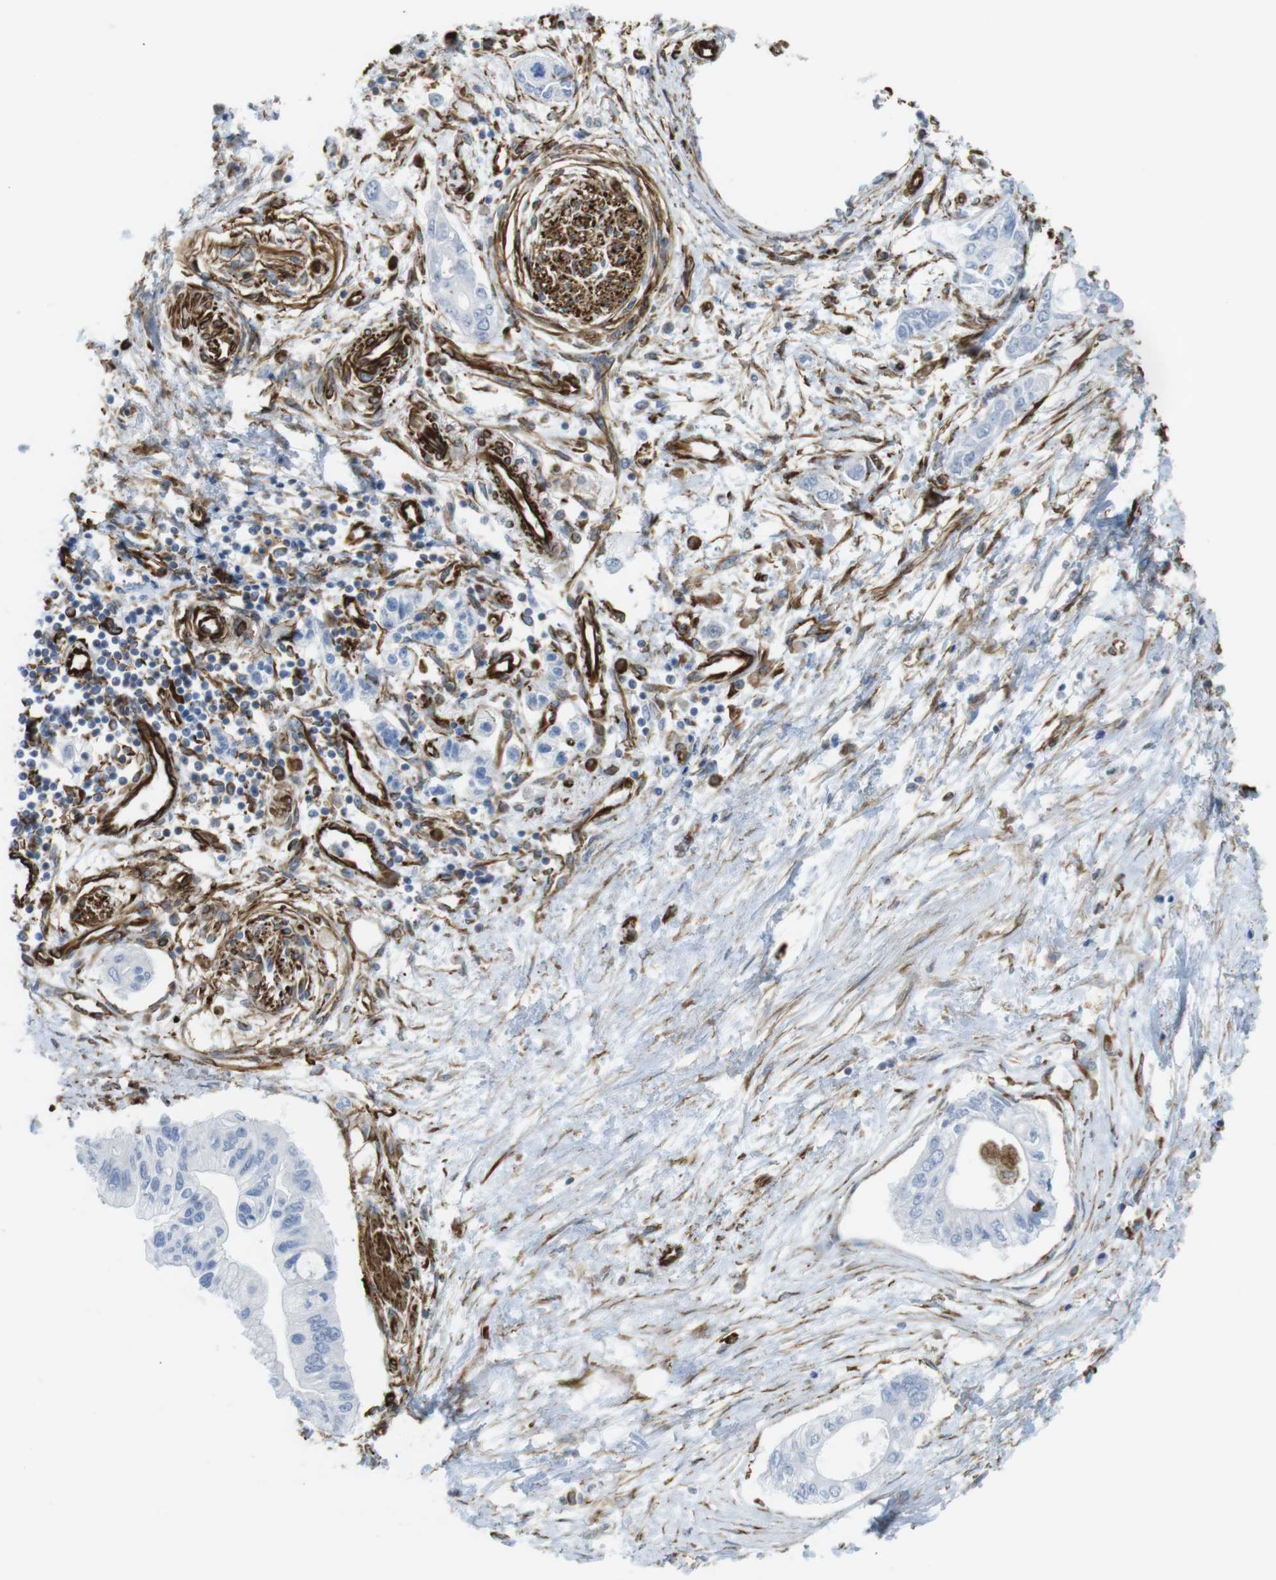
{"staining": {"intensity": "negative", "quantity": "none", "location": "none"}, "tissue": "pancreatic cancer", "cell_type": "Tumor cells", "image_type": "cancer", "snomed": [{"axis": "morphology", "description": "Adenocarcinoma, NOS"}, {"axis": "topography", "description": "Pancreas"}], "caption": "This histopathology image is of adenocarcinoma (pancreatic) stained with immunohistochemistry to label a protein in brown with the nuclei are counter-stained blue. There is no staining in tumor cells.", "gene": "RALGPS1", "patient": {"sex": "female", "age": 77}}